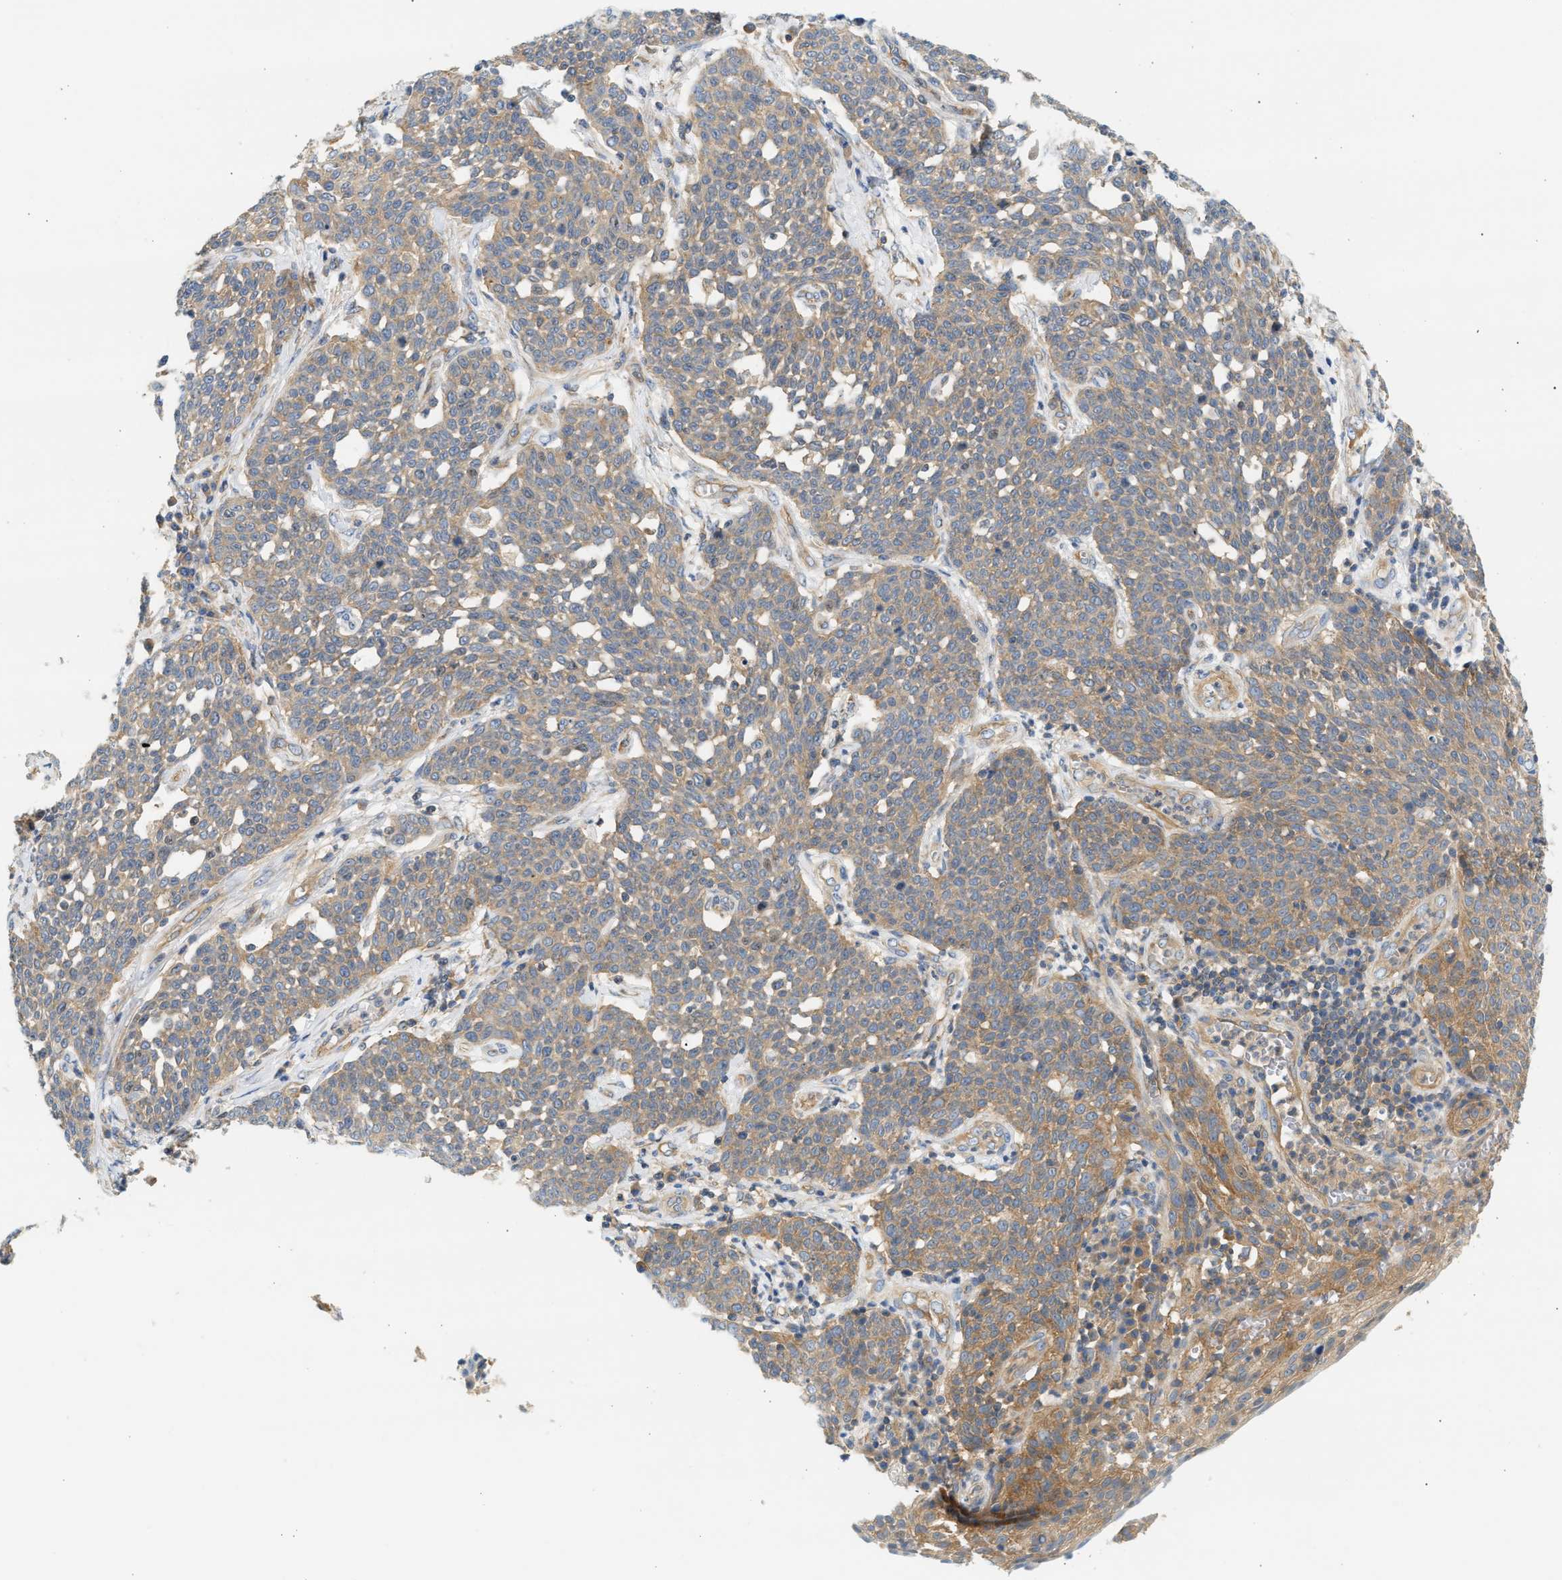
{"staining": {"intensity": "weak", "quantity": ">75%", "location": "cytoplasmic/membranous"}, "tissue": "cervical cancer", "cell_type": "Tumor cells", "image_type": "cancer", "snomed": [{"axis": "morphology", "description": "Squamous cell carcinoma, NOS"}, {"axis": "topography", "description": "Cervix"}], "caption": "An immunohistochemistry (IHC) micrograph of neoplastic tissue is shown. Protein staining in brown labels weak cytoplasmic/membranous positivity in cervical squamous cell carcinoma within tumor cells.", "gene": "PAFAH1B1", "patient": {"sex": "female", "age": 34}}